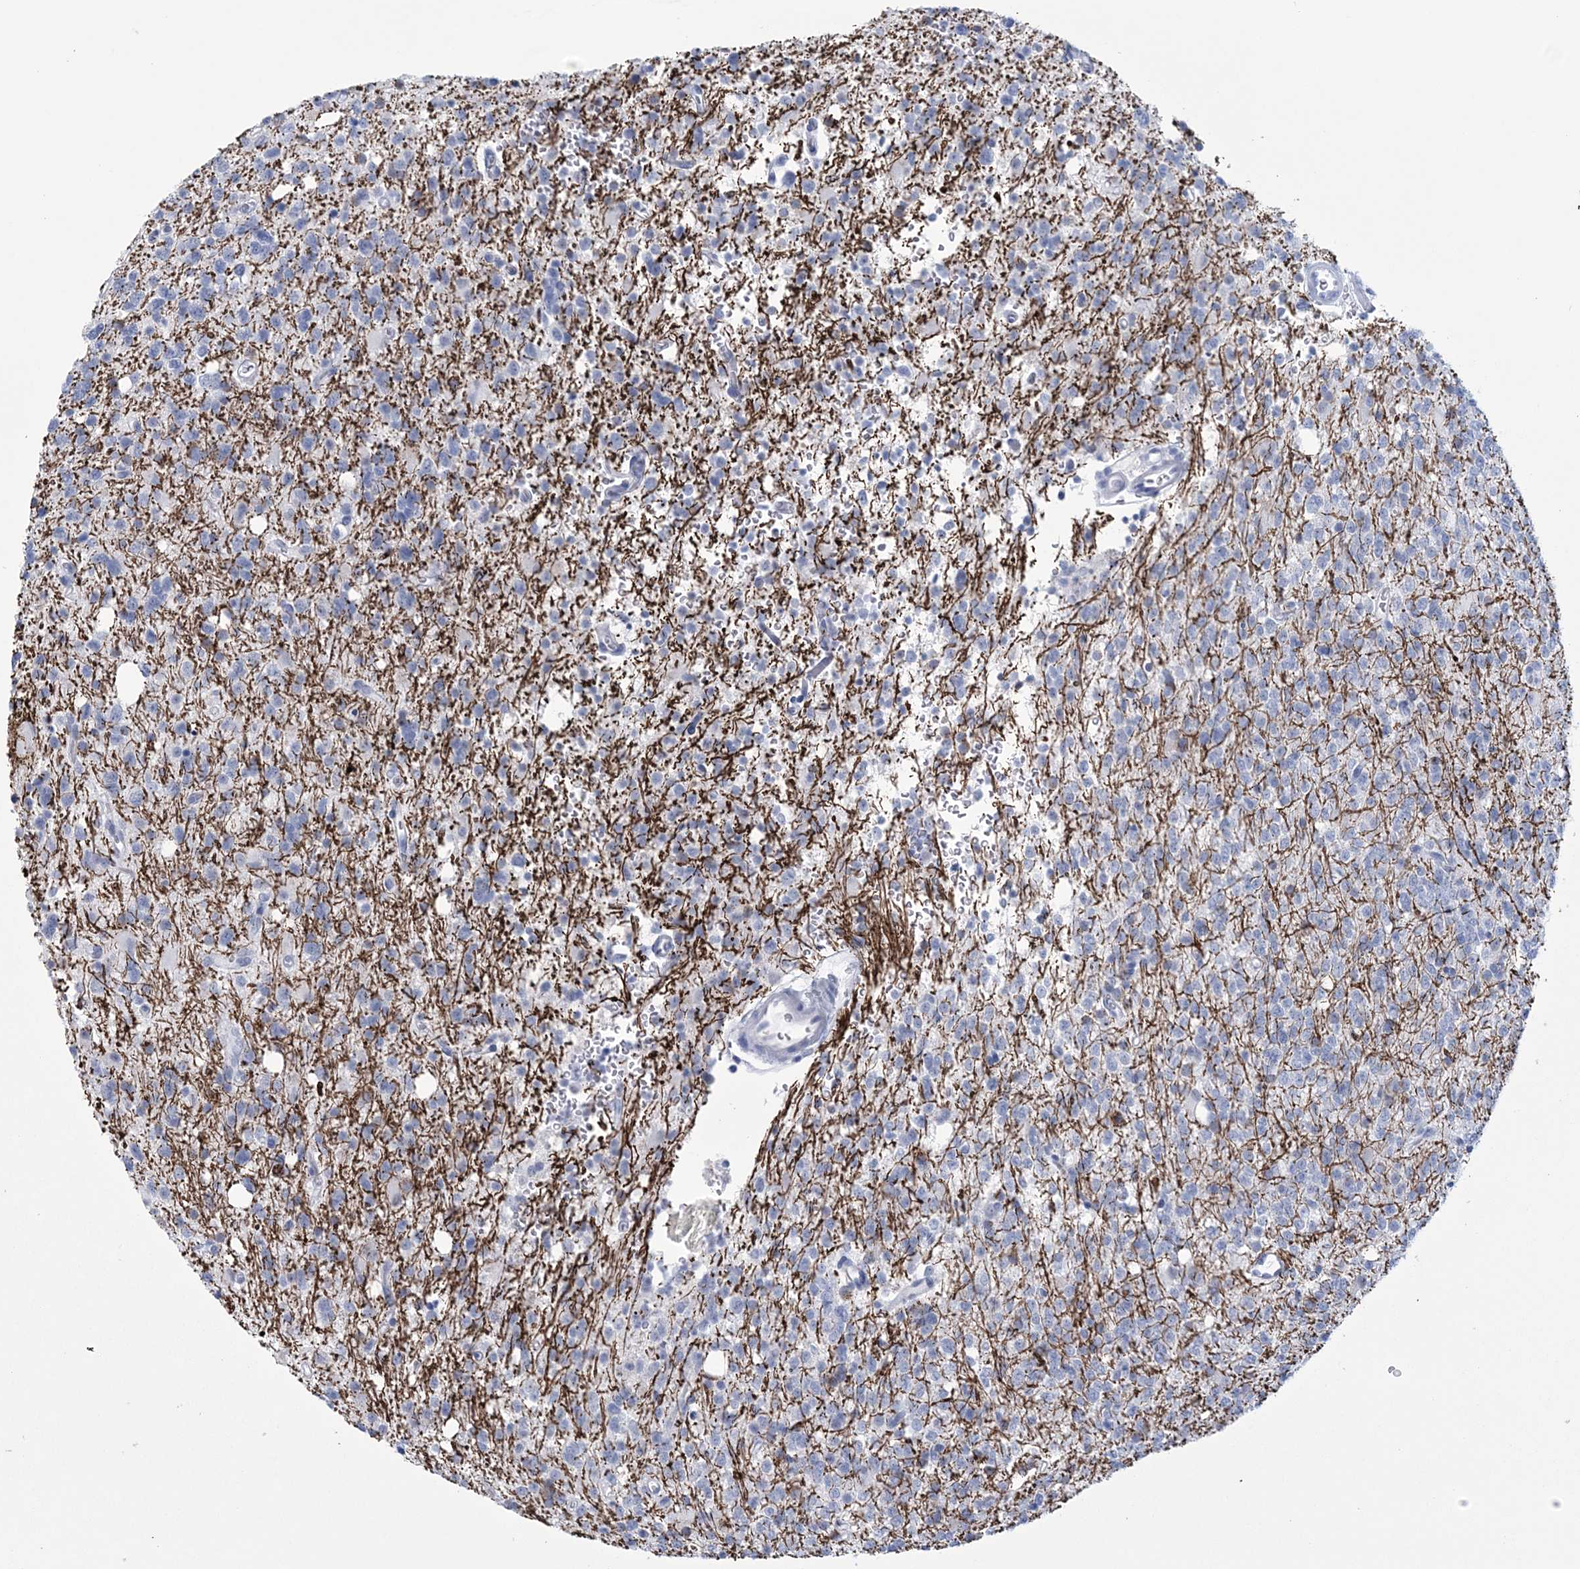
{"staining": {"intensity": "negative", "quantity": "none", "location": "none"}, "tissue": "glioma", "cell_type": "Tumor cells", "image_type": "cancer", "snomed": [{"axis": "morphology", "description": "Glioma, malignant, High grade"}, {"axis": "topography", "description": "Brain"}], "caption": "The micrograph demonstrates no staining of tumor cells in glioma.", "gene": "DPCD", "patient": {"sex": "female", "age": 62}}